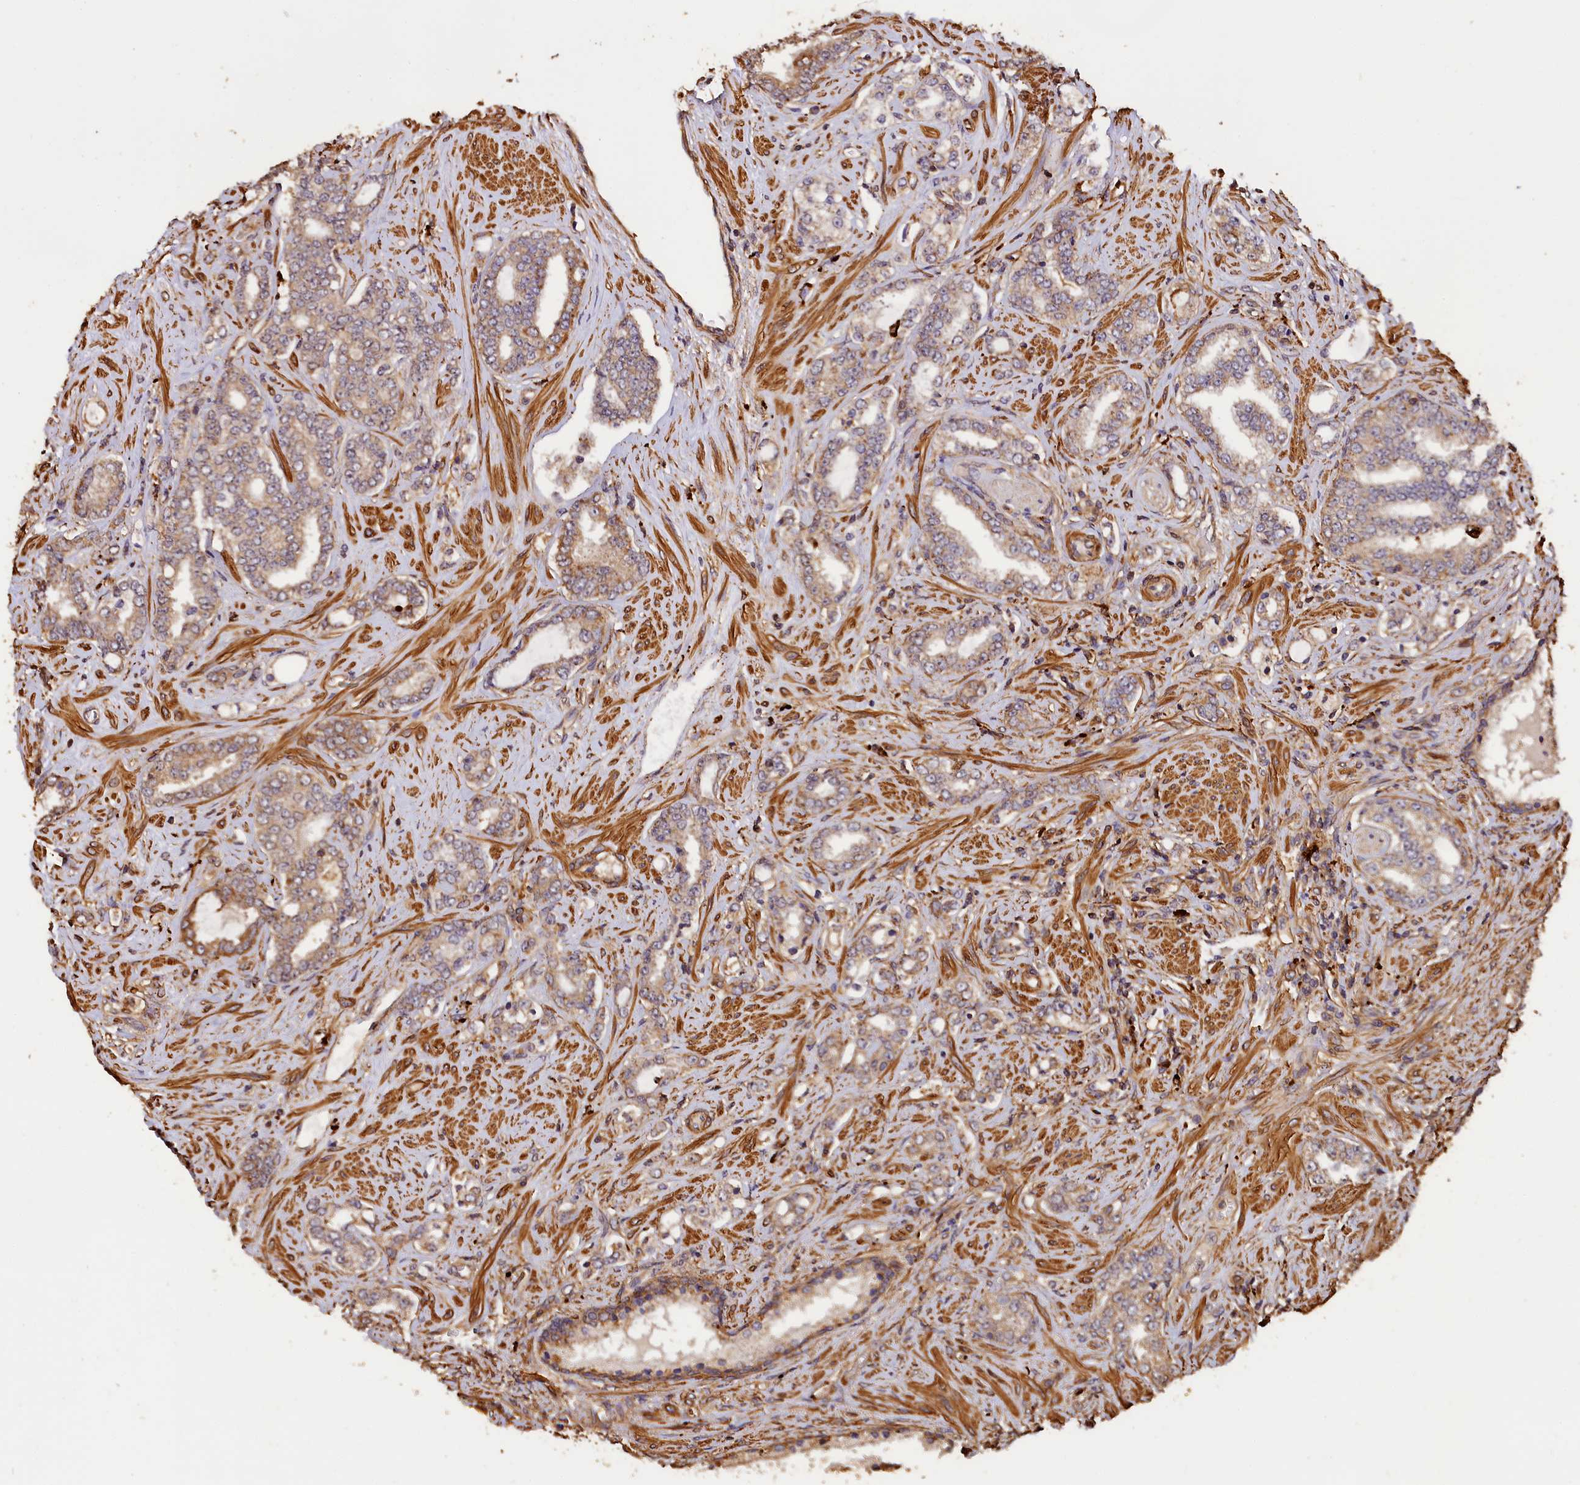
{"staining": {"intensity": "weak", "quantity": "25%-75%", "location": "cytoplasmic/membranous"}, "tissue": "prostate cancer", "cell_type": "Tumor cells", "image_type": "cancer", "snomed": [{"axis": "morphology", "description": "Adenocarcinoma, High grade"}, {"axis": "topography", "description": "Prostate"}], "caption": "Immunohistochemical staining of human high-grade adenocarcinoma (prostate) demonstrates low levels of weak cytoplasmic/membranous protein staining in about 25%-75% of tumor cells. The protein is shown in brown color, while the nuclei are stained blue.", "gene": "MMP15", "patient": {"sex": "male", "age": 64}}